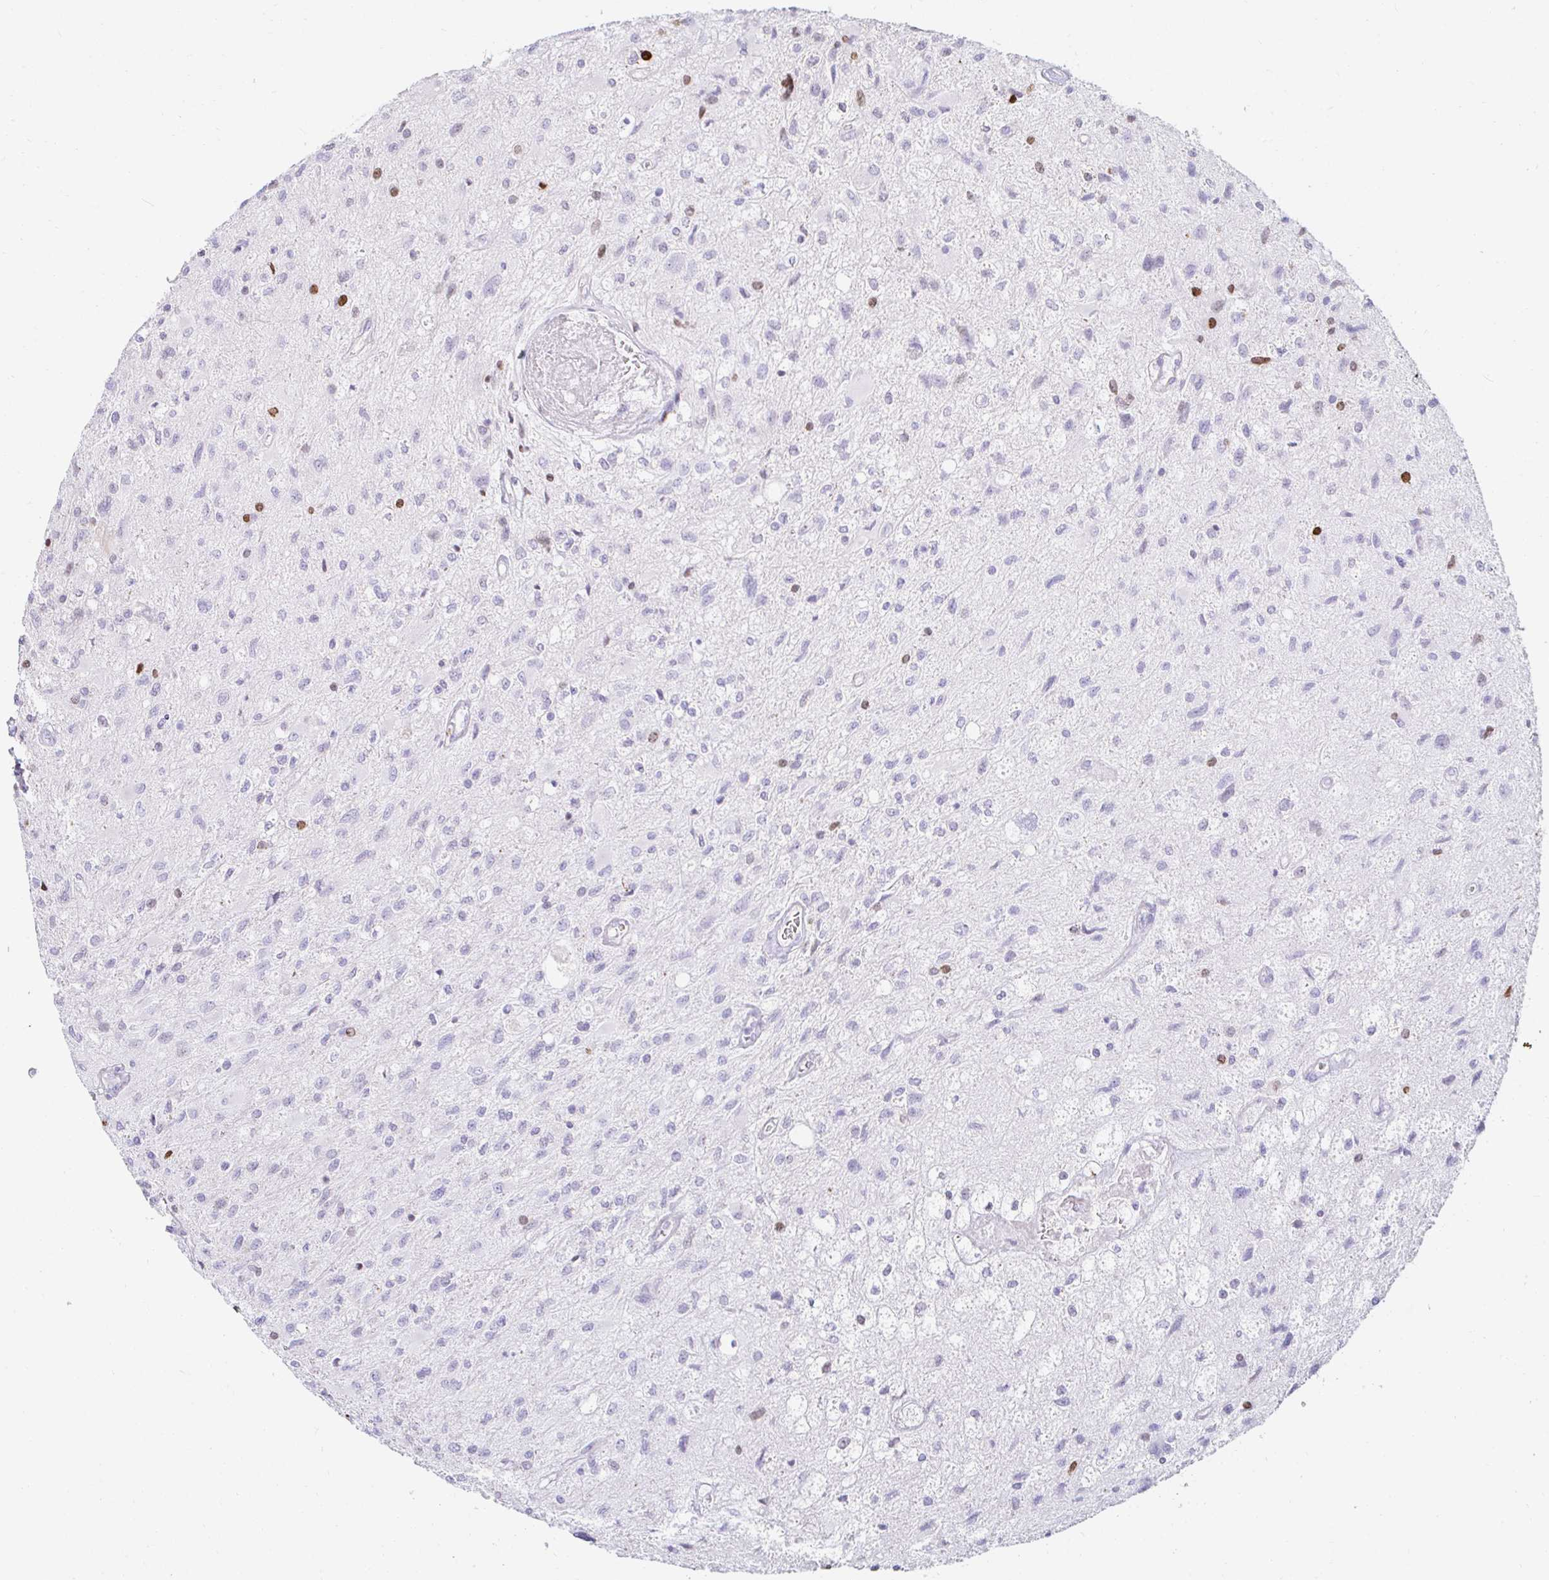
{"staining": {"intensity": "negative", "quantity": "none", "location": "none"}, "tissue": "glioma", "cell_type": "Tumor cells", "image_type": "cancer", "snomed": [{"axis": "morphology", "description": "Glioma, malignant, High grade"}, {"axis": "topography", "description": "Brain"}], "caption": "This is an immunohistochemistry (IHC) image of human glioma. There is no positivity in tumor cells.", "gene": "CAPSL", "patient": {"sex": "female", "age": 70}}